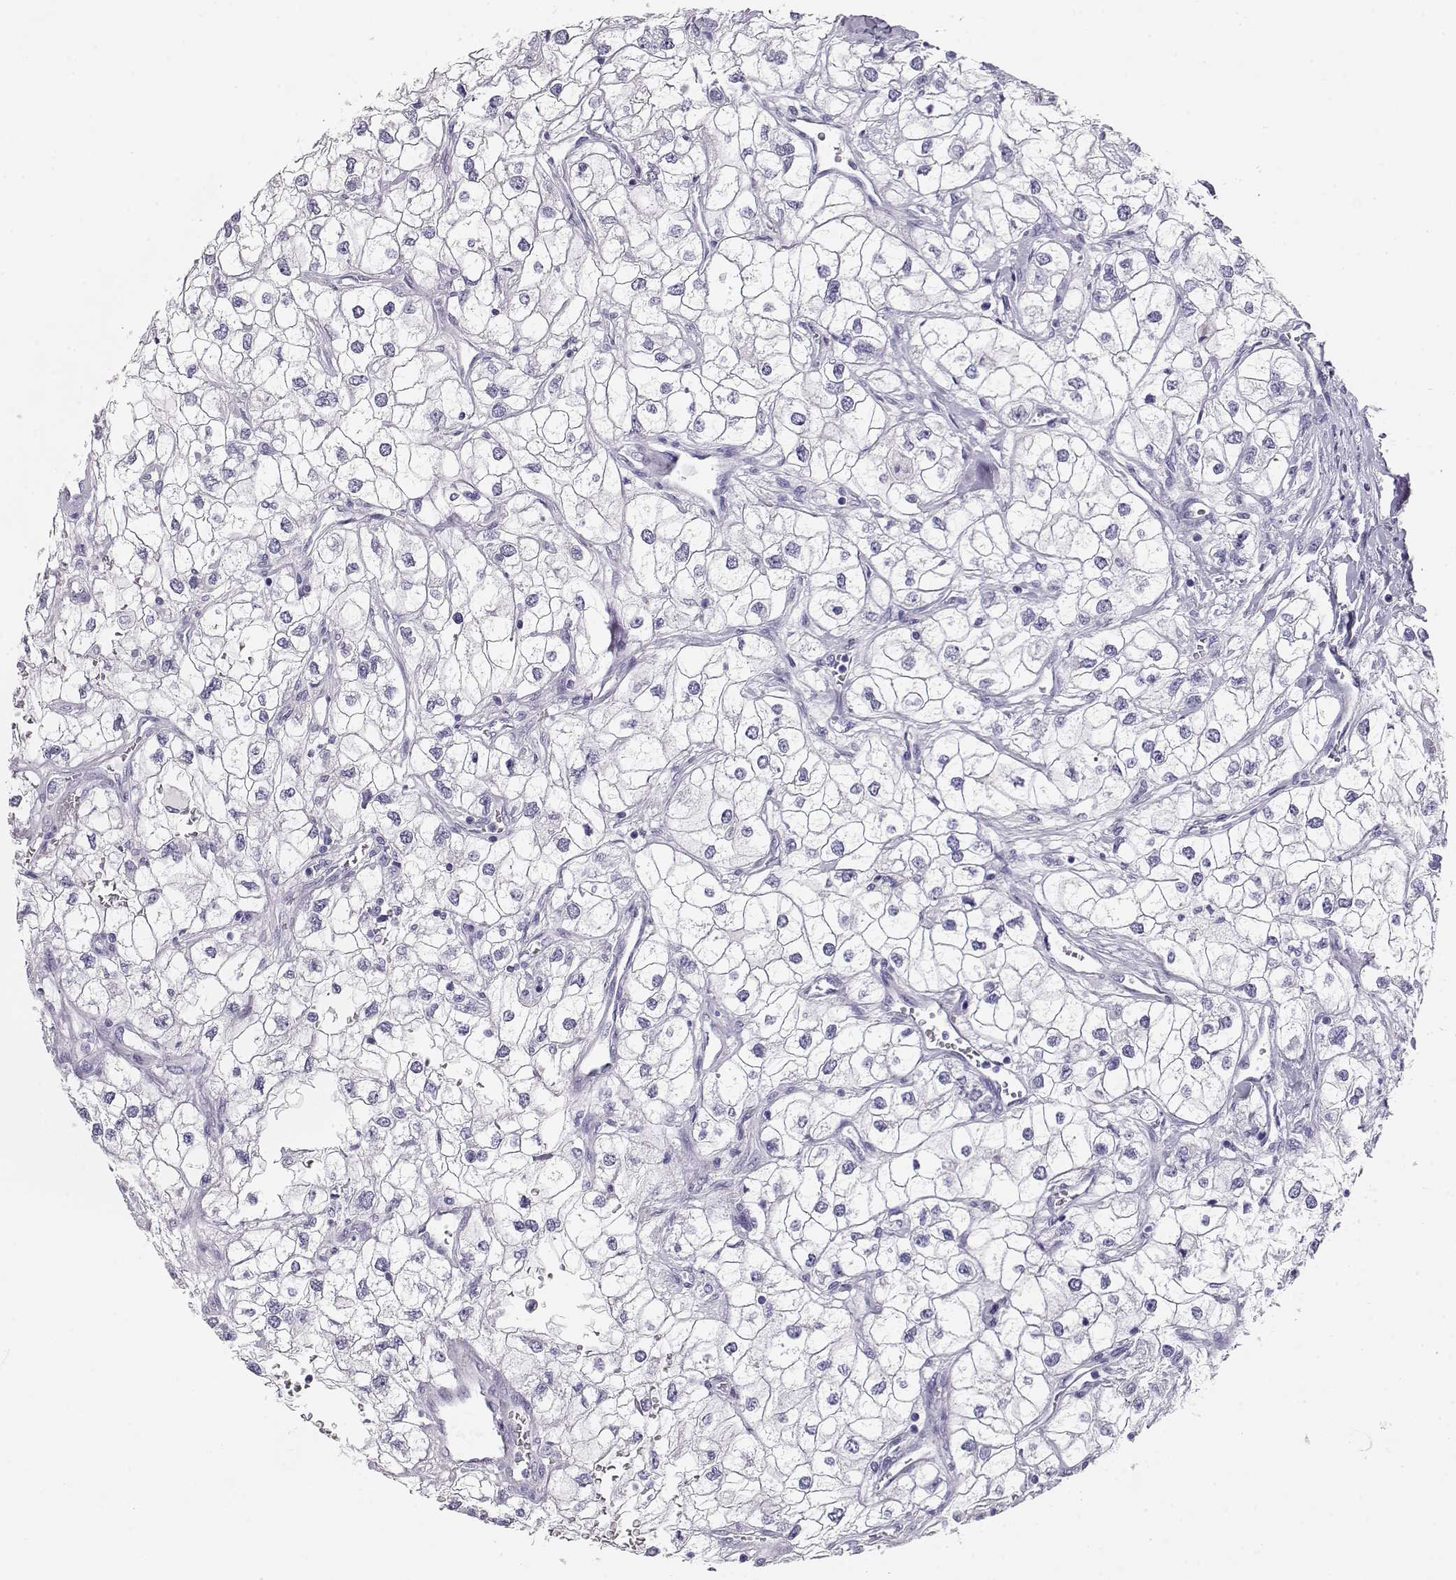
{"staining": {"intensity": "negative", "quantity": "none", "location": "none"}, "tissue": "renal cancer", "cell_type": "Tumor cells", "image_type": "cancer", "snomed": [{"axis": "morphology", "description": "Adenocarcinoma, NOS"}, {"axis": "topography", "description": "Kidney"}], "caption": "Photomicrograph shows no protein staining in tumor cells of renal cancer tissue.", "gene": "MAGEC1", "patient": {"sex": "male", "age": 59}}